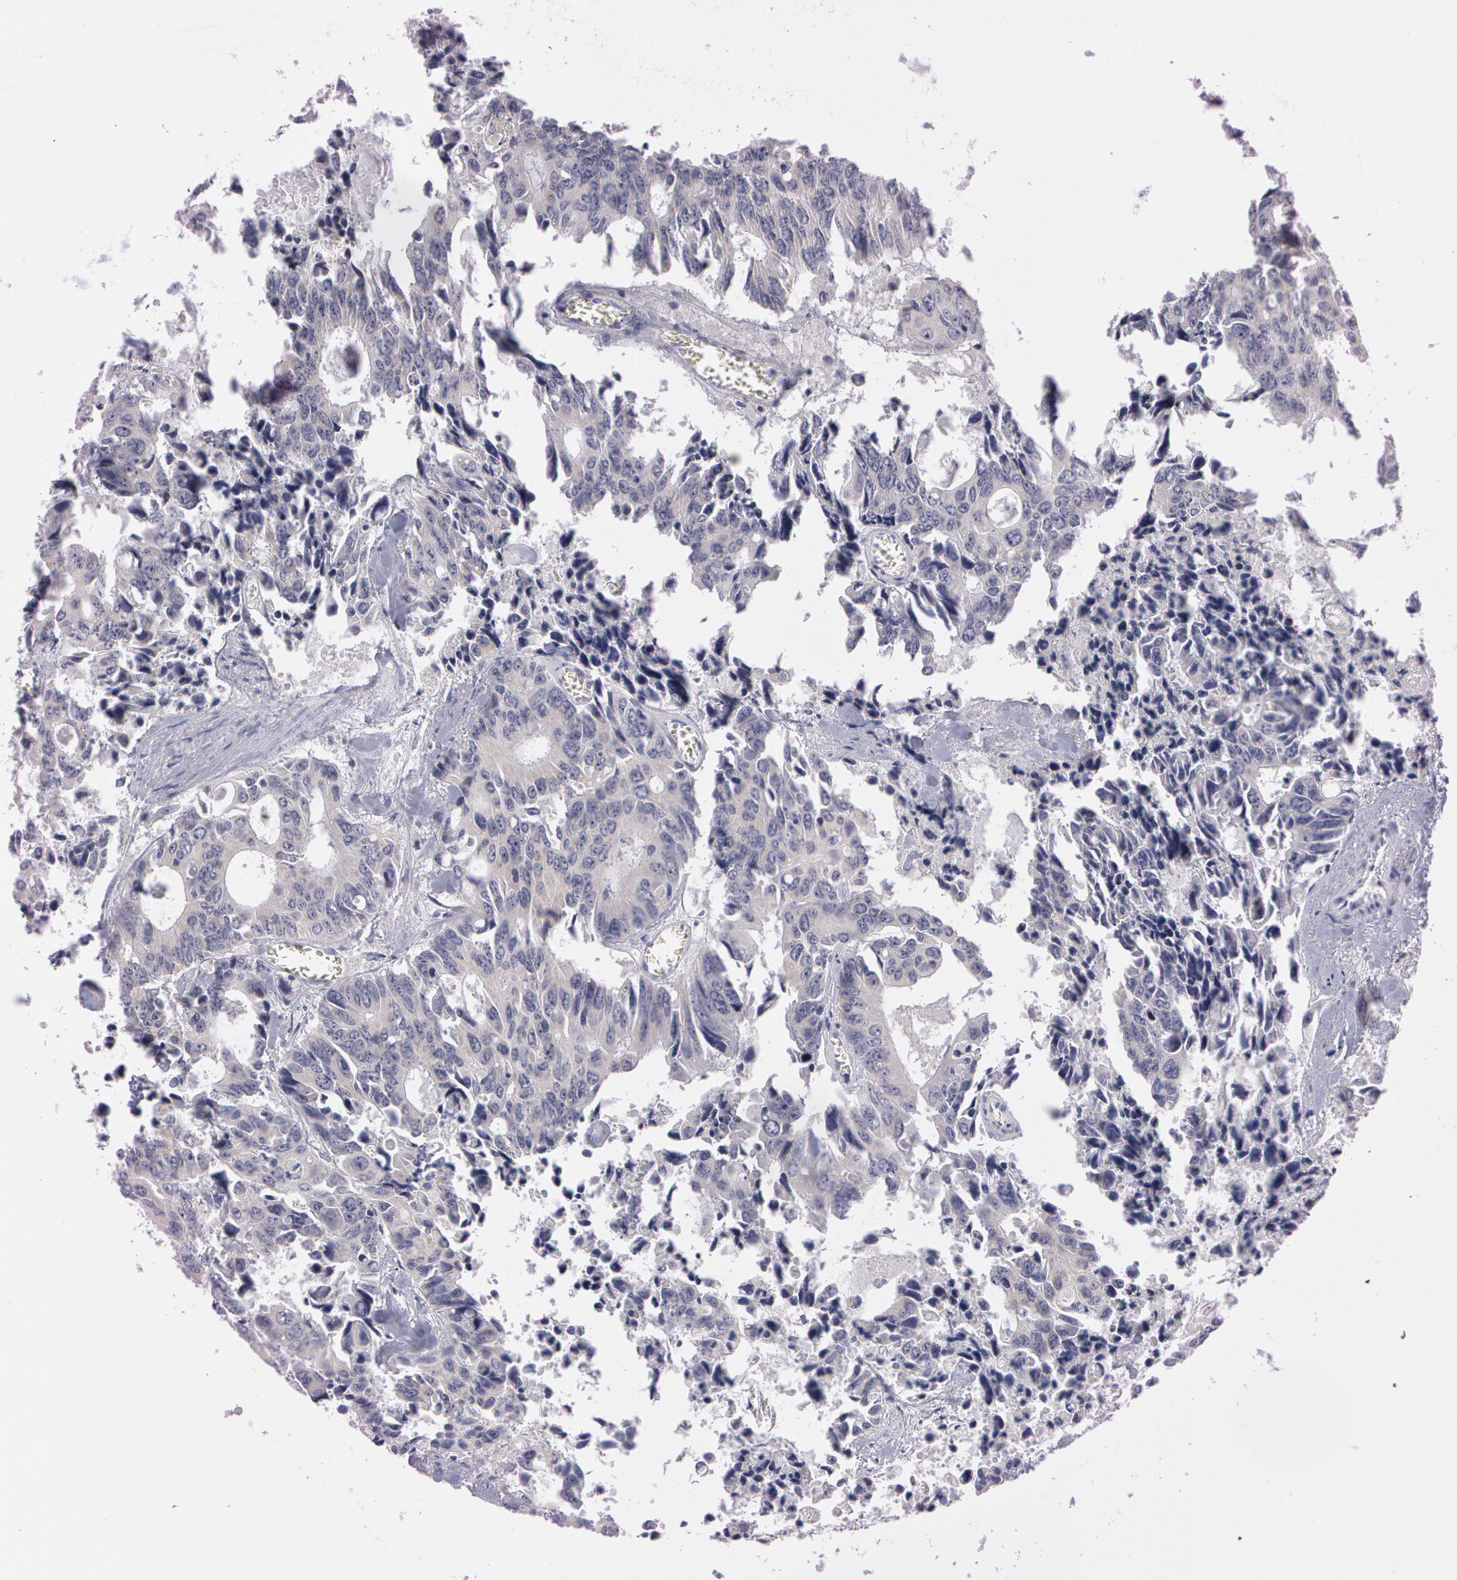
{"staining": {"intensity": "weak", "quantity": "25%-75%", "location": "cytoplasmic/membranous"}, "tissue": "colorectal cancer", "cell_type": "Tumor cells", "image_type": "cancer", "snomed": [{"axis": "morphology", "description": "Adenocarcinoma, NOS"}, {"axis": "topography", "description": "Rectum"}], "caption": "Protein staining of colorectal adenocarcinoma tissue demonstrates weak cytoplasmic/membranous staining in about 25%-75% of tumor cells.", "gene": "MXRA5", "patient": {"sex": "male", "age": 76}}